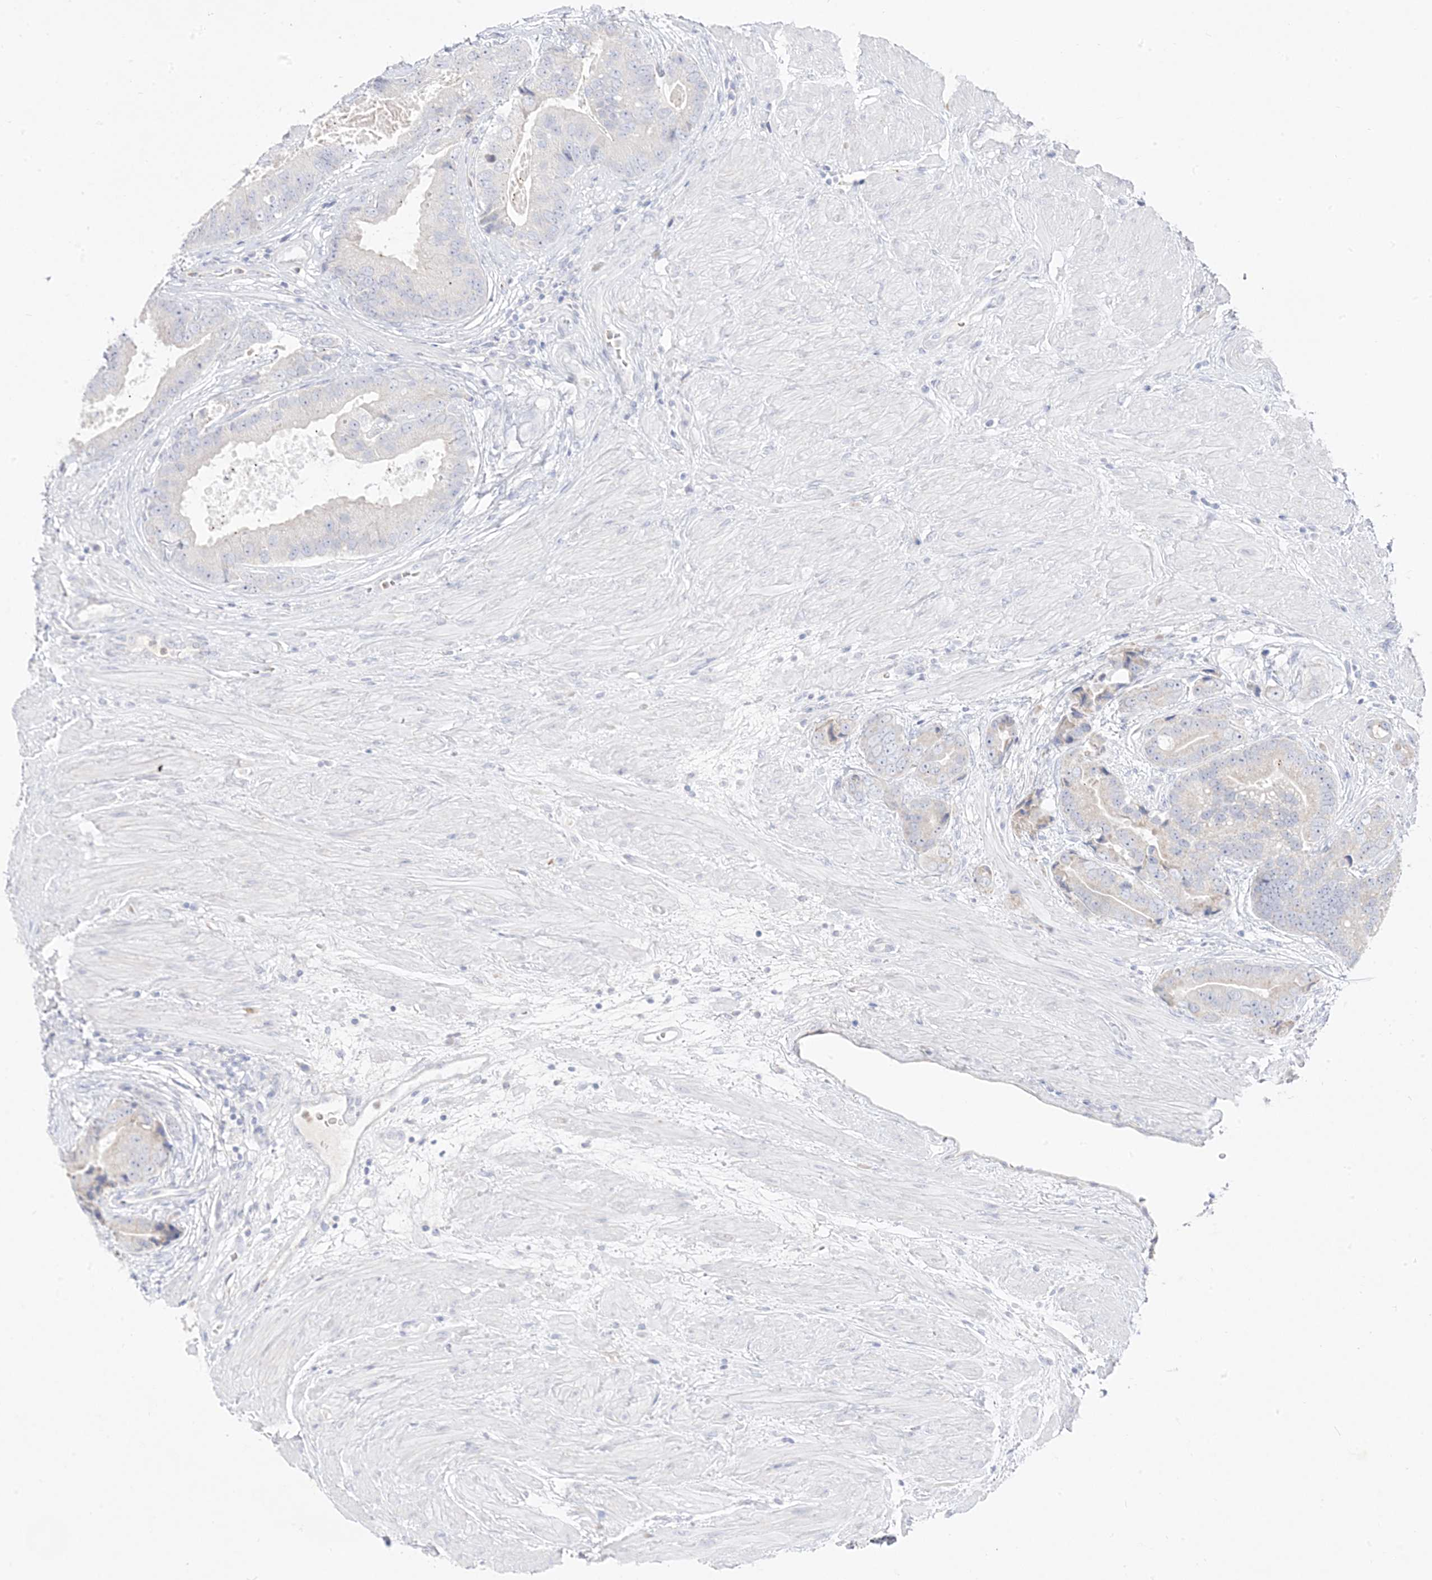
{"staining": {"intensity": "negative", "quantity": "none", "location": "none"}, "tissue": "prostate cancer", "cell_type": "Tumor cells", "image_type": "cancer", "snomed": [{"axis": "morphology", "description": "Adenocarcinoma, High grade"}, {"axis": "topography", "description": "Prostate"}], "caption": "High magnification brightfield microscopy of prostate cancer stained with DAB (3,3'-diaminobenzidine) (brown) and counterstained with hematoxylin (blue): tumor cells show no significant expression. The staining was performed using DAB (3,3'-diaminobenzidine) to visualize the protein expression in brown, while the nuclei were stained in blue with hematoxylin (Magnification: 20x).", "gene": "TRANK1", "patient": {"sex": "male", "age": 70}}